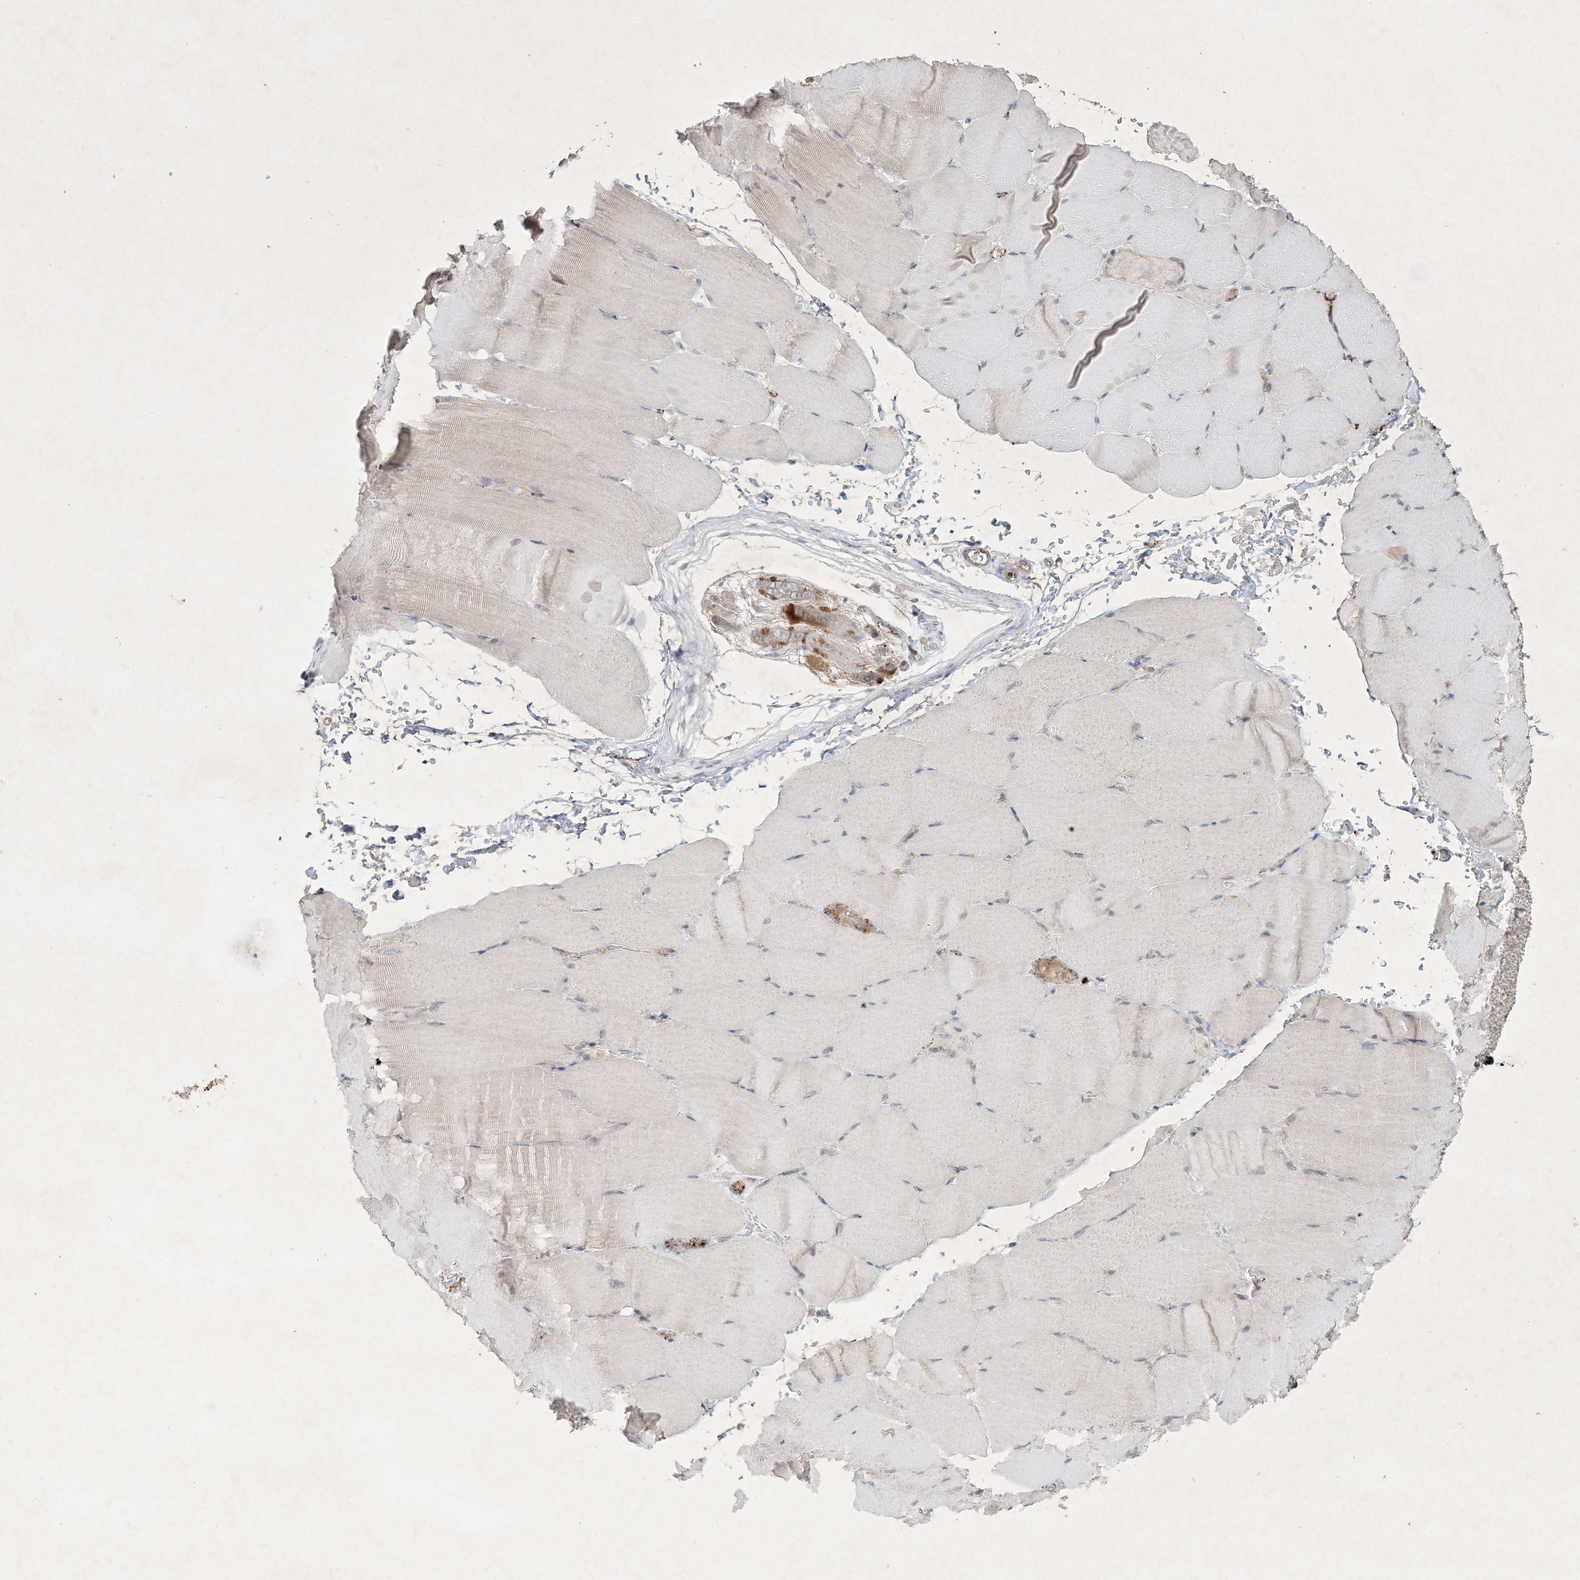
{"staining": {"intensity": "negative", "quantity": "none", "location": "none"}, "tissue": "skeletal muscle", "cell_type": "Myocytes", "image_type": "normal", "snomed": [{"axis": "morphology", "description": "Normal tissue, NOS"}, {"axis": "topography", "description": "Skeletal muscle"}, {"axis": "topography", "description": "Parathyroid gland"}], "caption": "High power microscopy micrograph of an immunohistochemistry (IHC) micrograph of benign skeletal muscle, revealing no significant expression in myocytes. (DAB (3,3'-diaminobenzidine) immunohistochemistry (IHC) with hematoxylin counter stain).", "gene": "PRSS36", "patient": {"sex": "female", "age": 37}}